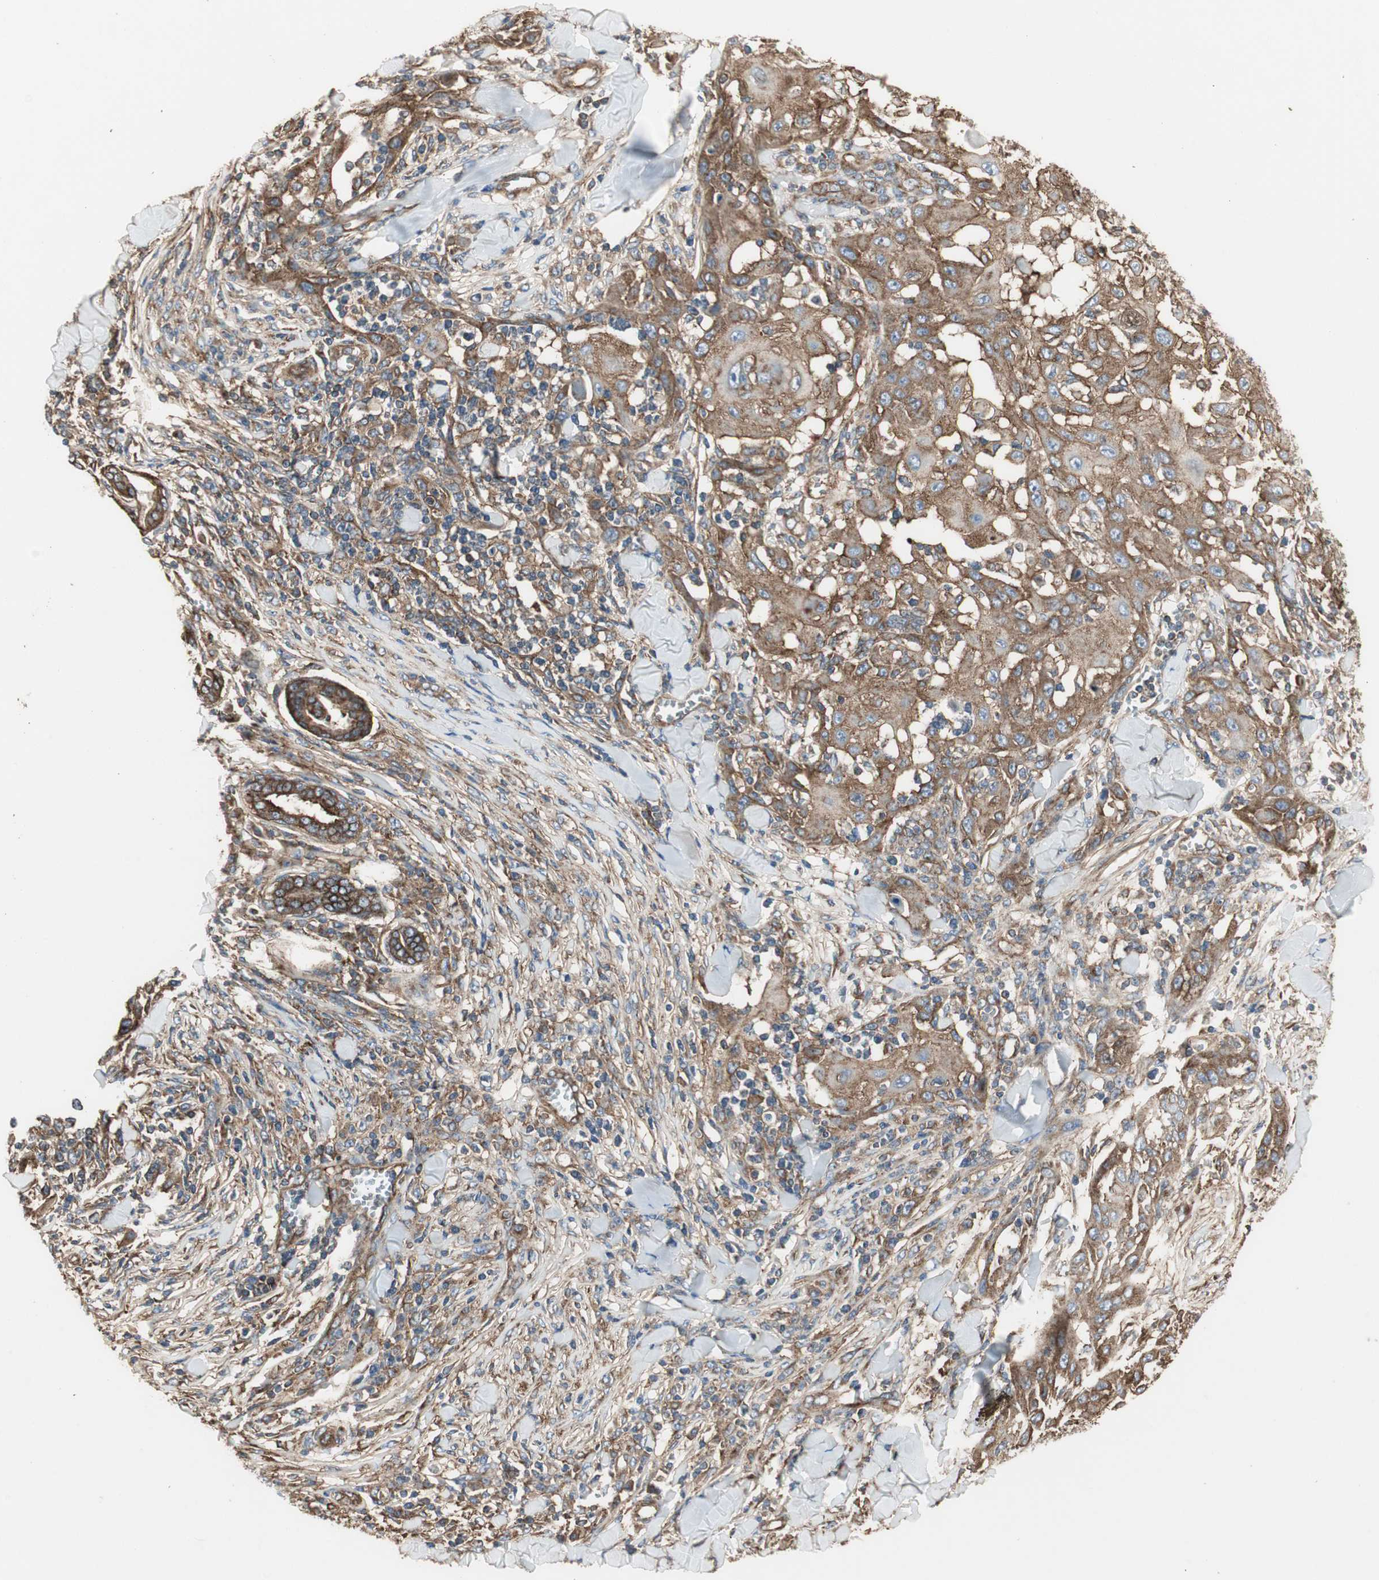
{"staining": {"intensity": "moderate", "quantity": ">75%", "location": "cytoplasmic/membranous"}, "tissue": "skin cancer", "cell_type": "Tumor cells", "image_type": "cancer", "snomed": [{"axis": "morphology", "description": "Squamous cell carcinoma, NOS"}, {"axis": "topography", "description": "Skin"}], "caption": "Protein staining of skin cancer (squamous cell carcinoma) tissue shows moderate cytoplasmic/membranous staining in about >75% of tumor cells. The staining was performed using DAB, with brown indicating positive protein expression. Nuclei are stained blue with hematoxylin.", "gene": "H6PD", "patient": {"sex": "male", "age": 24}}